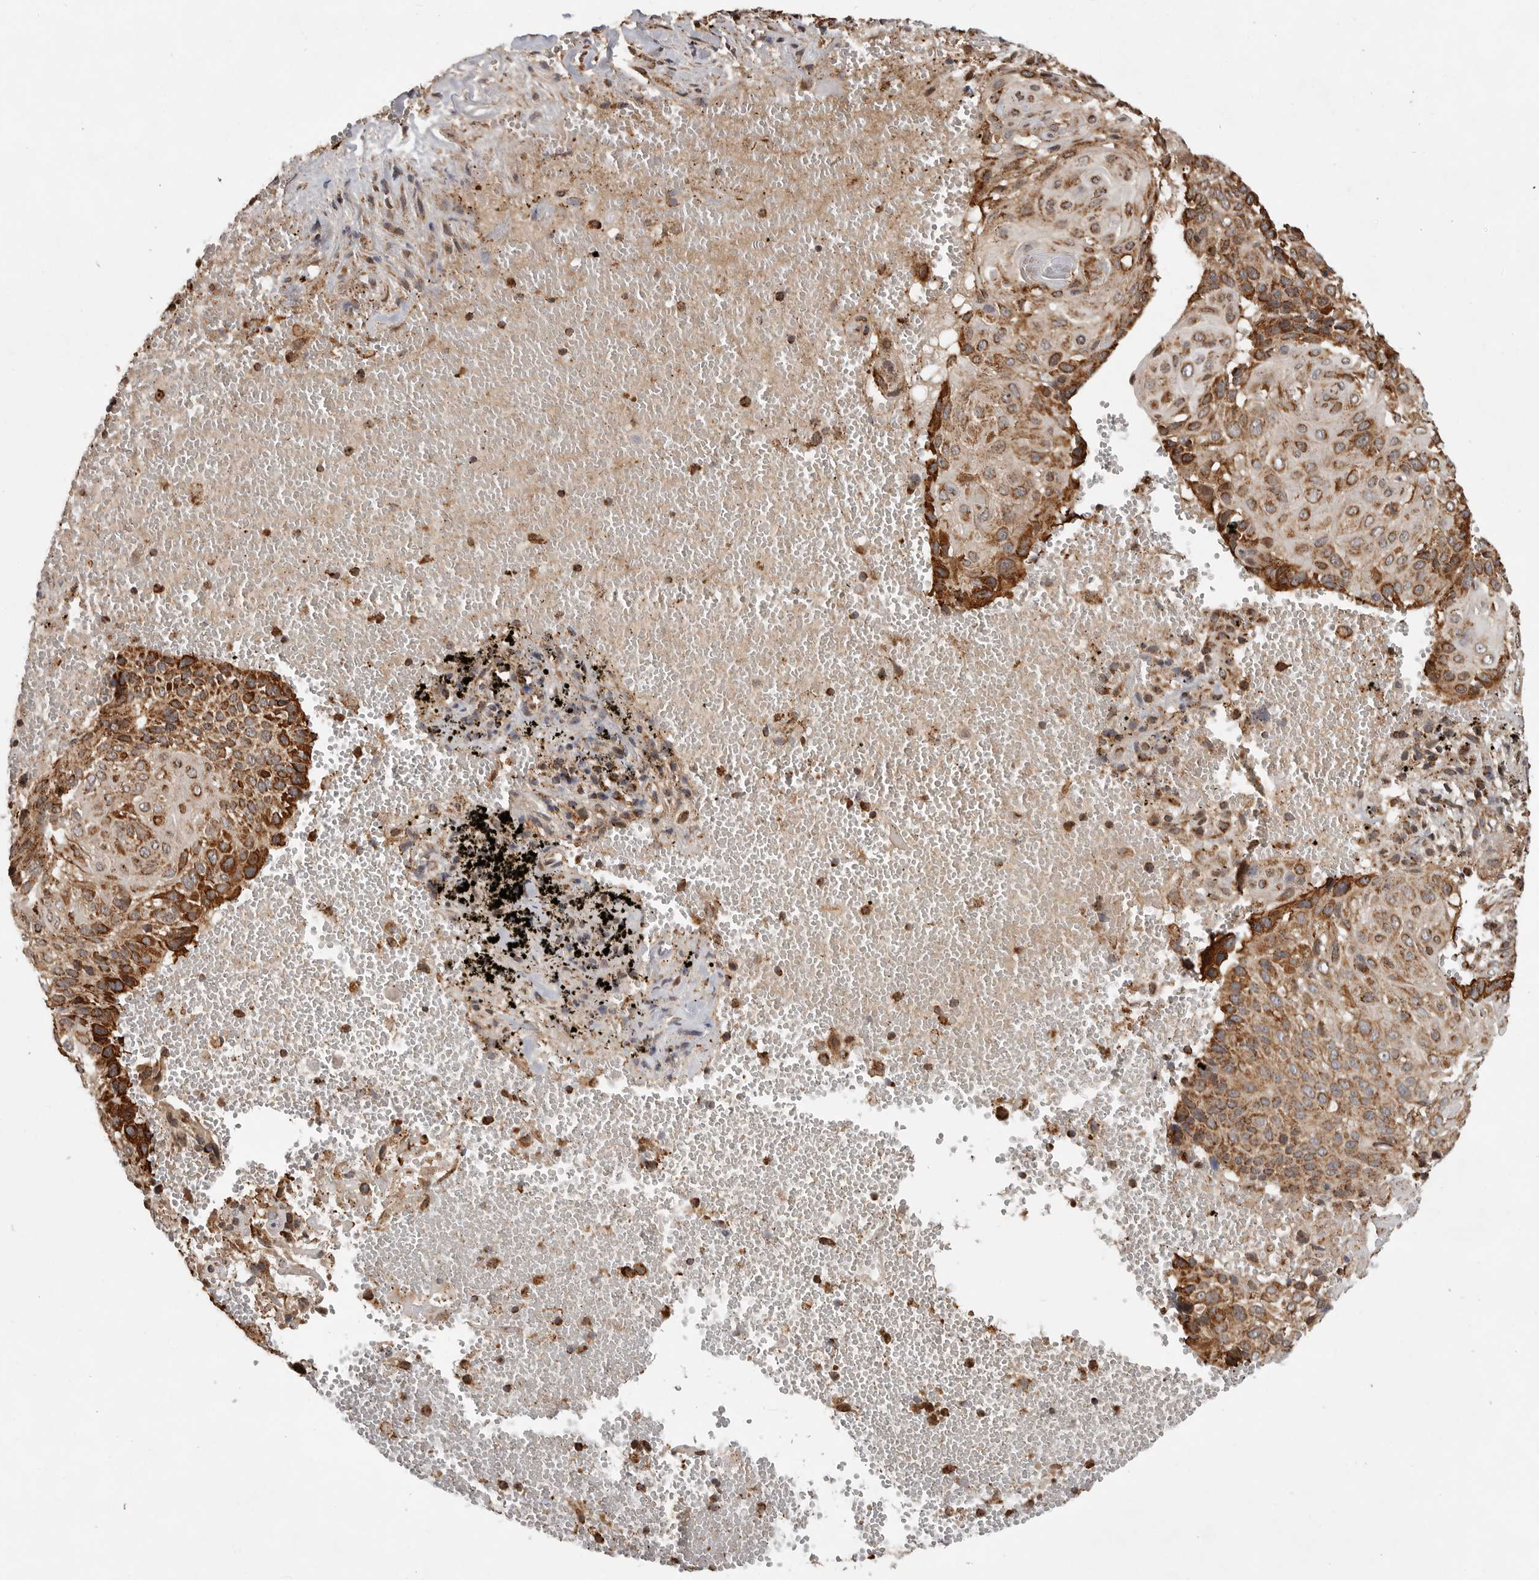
{"staining": {"intensity": "strong", "quantity": ">75%", "location": "cytoplasmic/membranous"}, "tissue": "cervical cancer", "cell_type": "Tumor cells", "image_type": "cancer", "snomed": [{"axis": "morphology", "description": "Squamous cell carcinoma, NOS"}, {"axis": "topography", "description": "Cervix"}], "caption": "Immunohistochemistry (IHC) of cervical cancer (squamous cell carcinoma) reveals high levels of strong cytoplasmic/membranous expression in approximately >75% of tumor cells. (DAB IHC with brightfield microscopy, high magnification).", "gene": "GCNT2", "patient": {"sex": "female", "age": 74}}